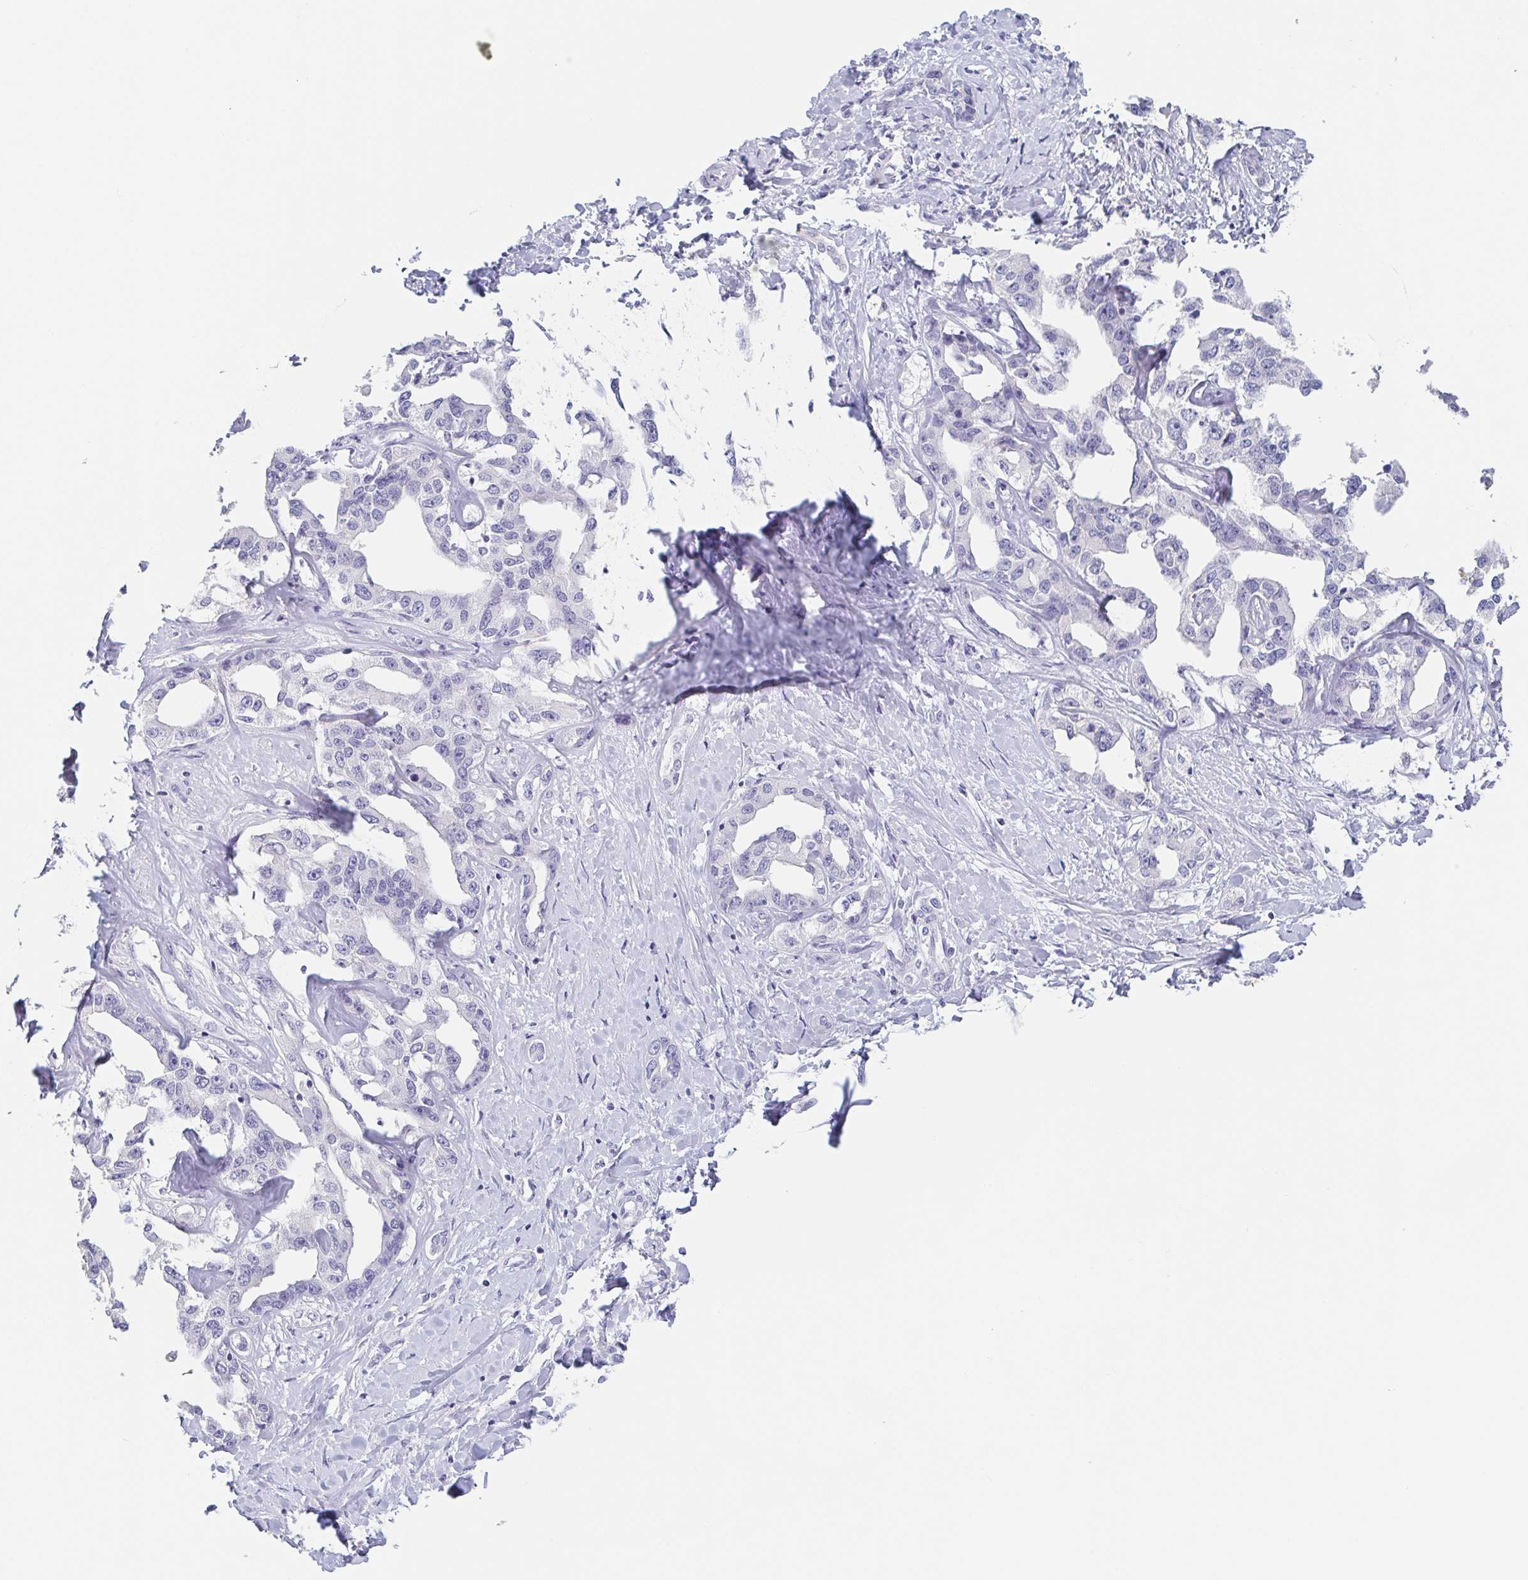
{"staining": {"intensity": "negative", "quantity": "none", "location": "none"}, "tissue": "liver cancer", "cell_type": "Tumor cells", "image_type": "cancer", "snomed": [{"axis": "morphology", "description": "Cholangiocarcinoma"}, {"axis": "topography", "description": "Liver"}], "caption": "A high-resolution histopathology image shows immunohistochemistry (IHC) staining of liver cancer (cholangiocarcinoma), which exhibits no significant positivity in tumor cells.", "gene": "ITLN1", "patient": {"sex": "male", "age": 59}}